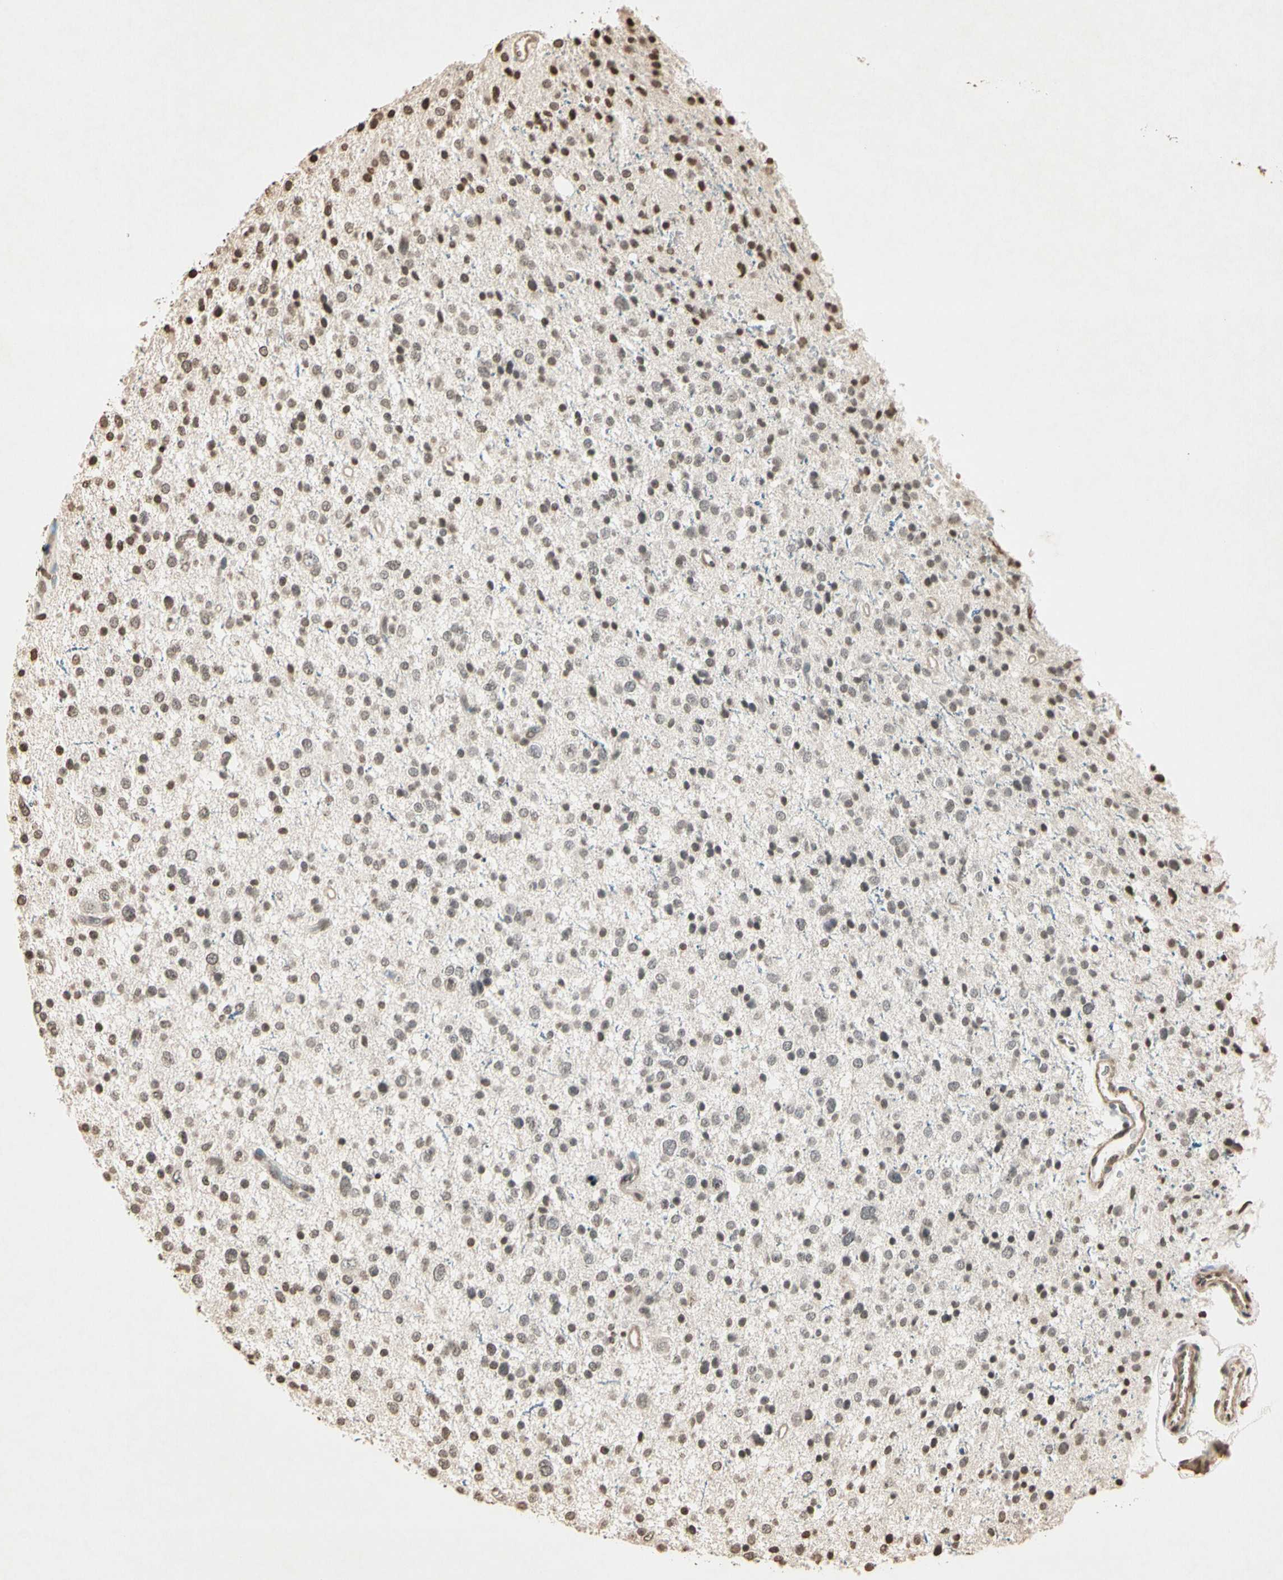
{"staining": {"intensity": "weak", "quantity": "25%-75%", "location": "nuclear"}, "tissue": "glioma", "cell_type": "Tumor cells", "image_type": "cancer", "snomed": [{"axis": "morphology", "description": "Glioma, malignant, Low grade"}, {"axis": "topography", "description": "Brain"}], "caption": "An image of malignant low-grade glioma stained for a protein demonstrates weak nuclear brown staining in tumor cells. Nuclei are stained in blue.", "gene": "TOP1", "patient": {"sex": "female", "age": 37}}